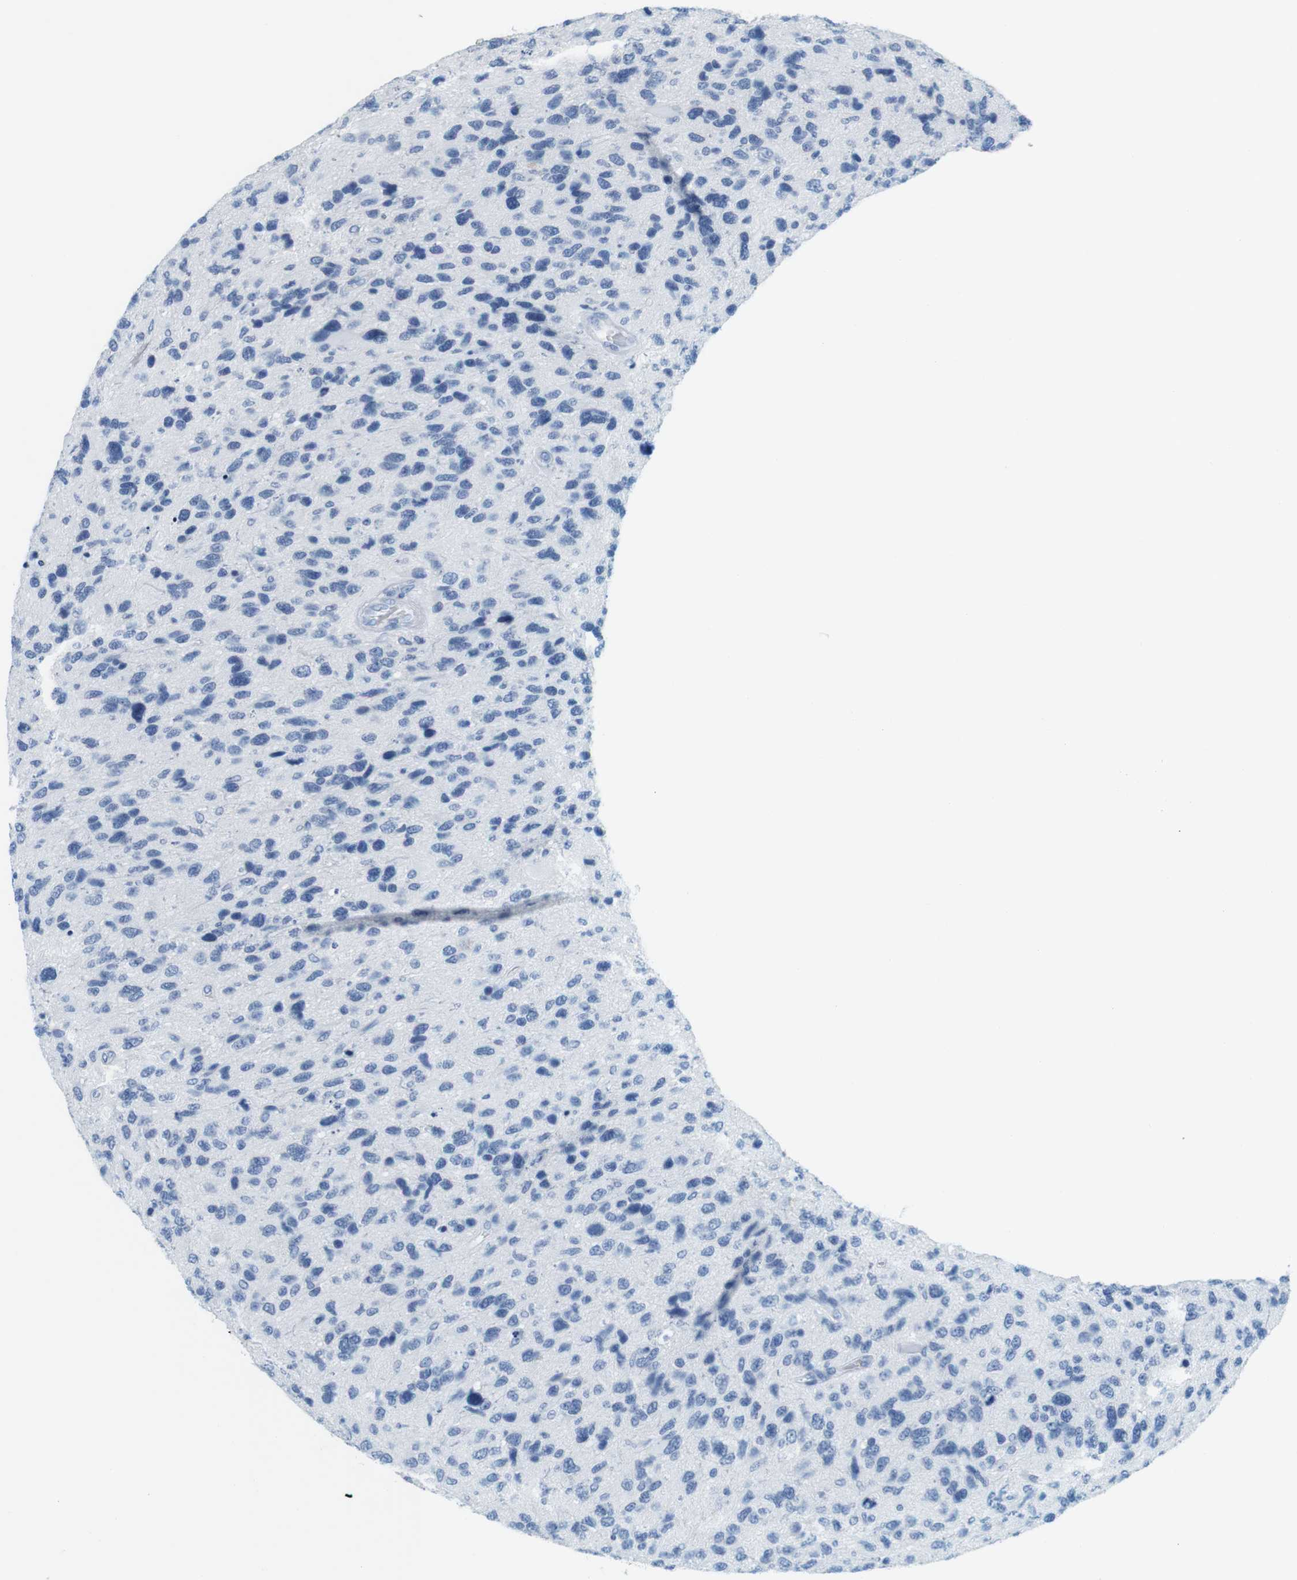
{"staining": {"intensity": "negative", "quantity": "none", "location": "none"}, "tissue": "glioma", "cell_type": "Tumor cells", "image_type": "cancer", "snomed": [{"axis": "morphology", "description": "Glioma, malignant, High grade"}, {"axis": "topography", "description": "Brain"}], "caption": "IHC of human high-grade glioma (malignant) demonstrates no staining in tumor cells. (DAB (3,3'-diaminobenzidine) immunohistochemistry (IHC) with hematoxylin counter stain).", "gene": "CYP2C9", "patient": {"sex": "female", "age": 58}}